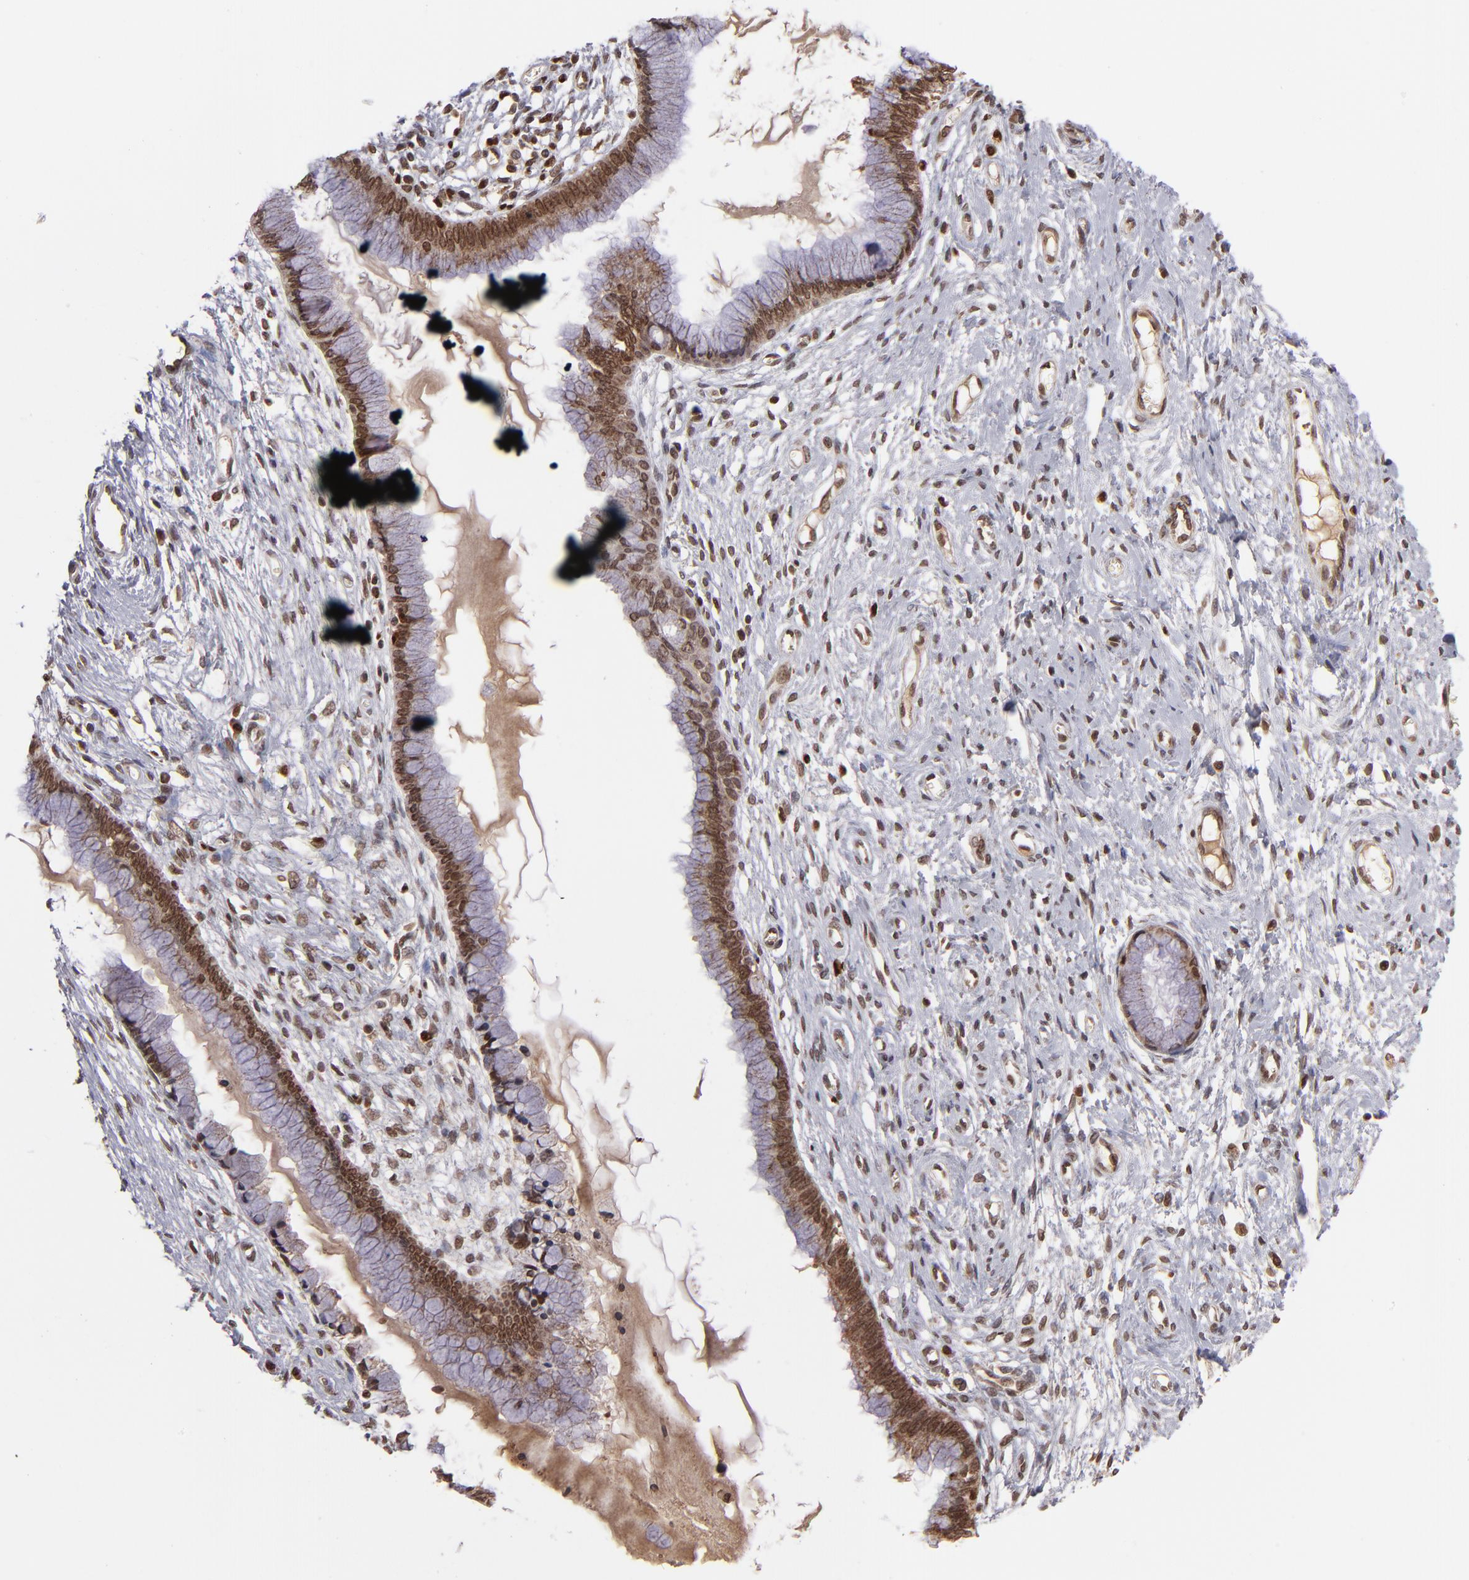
{"staining": {"intensity": "moderate", "quantity": ">75%", "location": "cytoplasmic/membranous,nuclear"}, "tissue": "cervix", "cell_type": "Glandular cells", "image_type": "normal", "snomed": [{"axis": "morphology", "description": "Normal tissue, NOS"}, {"axis": "topography", "description": "Cervix"}], "caption": "Human cervix stained with a brown dye exhibits moderate cytoplasmic/membranous,nuclear positive expression in approximately >75% of glandular cells.", "gene": "TOP1MT", "patient": {"sex": "female", "age": 55}}